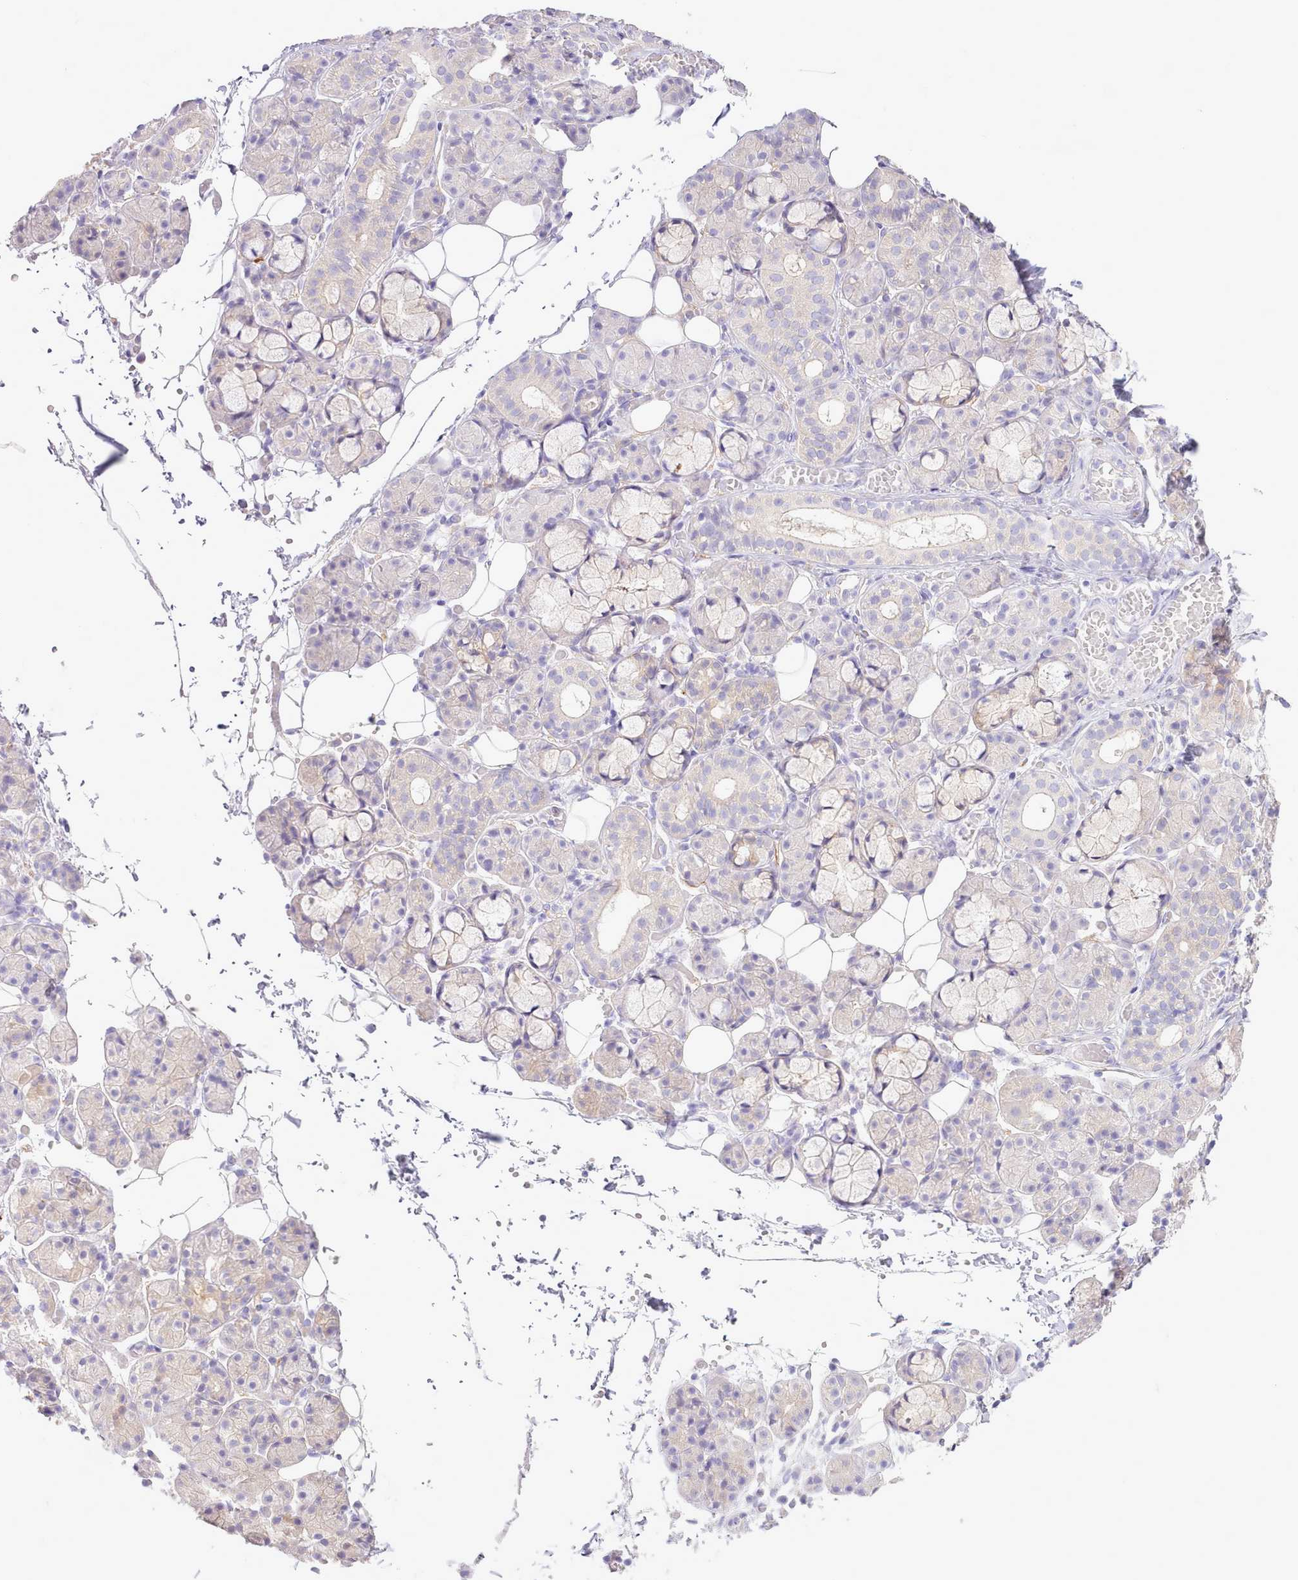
{"staining": {"intensity": "negative", "quantity": "none", "location": "none"}, "tissue": "salivary gland", "cell_type": "Glandular cells", "image_type": "normal", "snomed": [{"axis": "morphology", "description": "Normal tissue, NOS"}, {"axis": "topography", "description": "Salivary gland"}], "caption": "IHC of normal human salivary gland displays no staining in glandular cells.", "gene": "MDFI", "patient": {"sex": "male", "age": 63}}